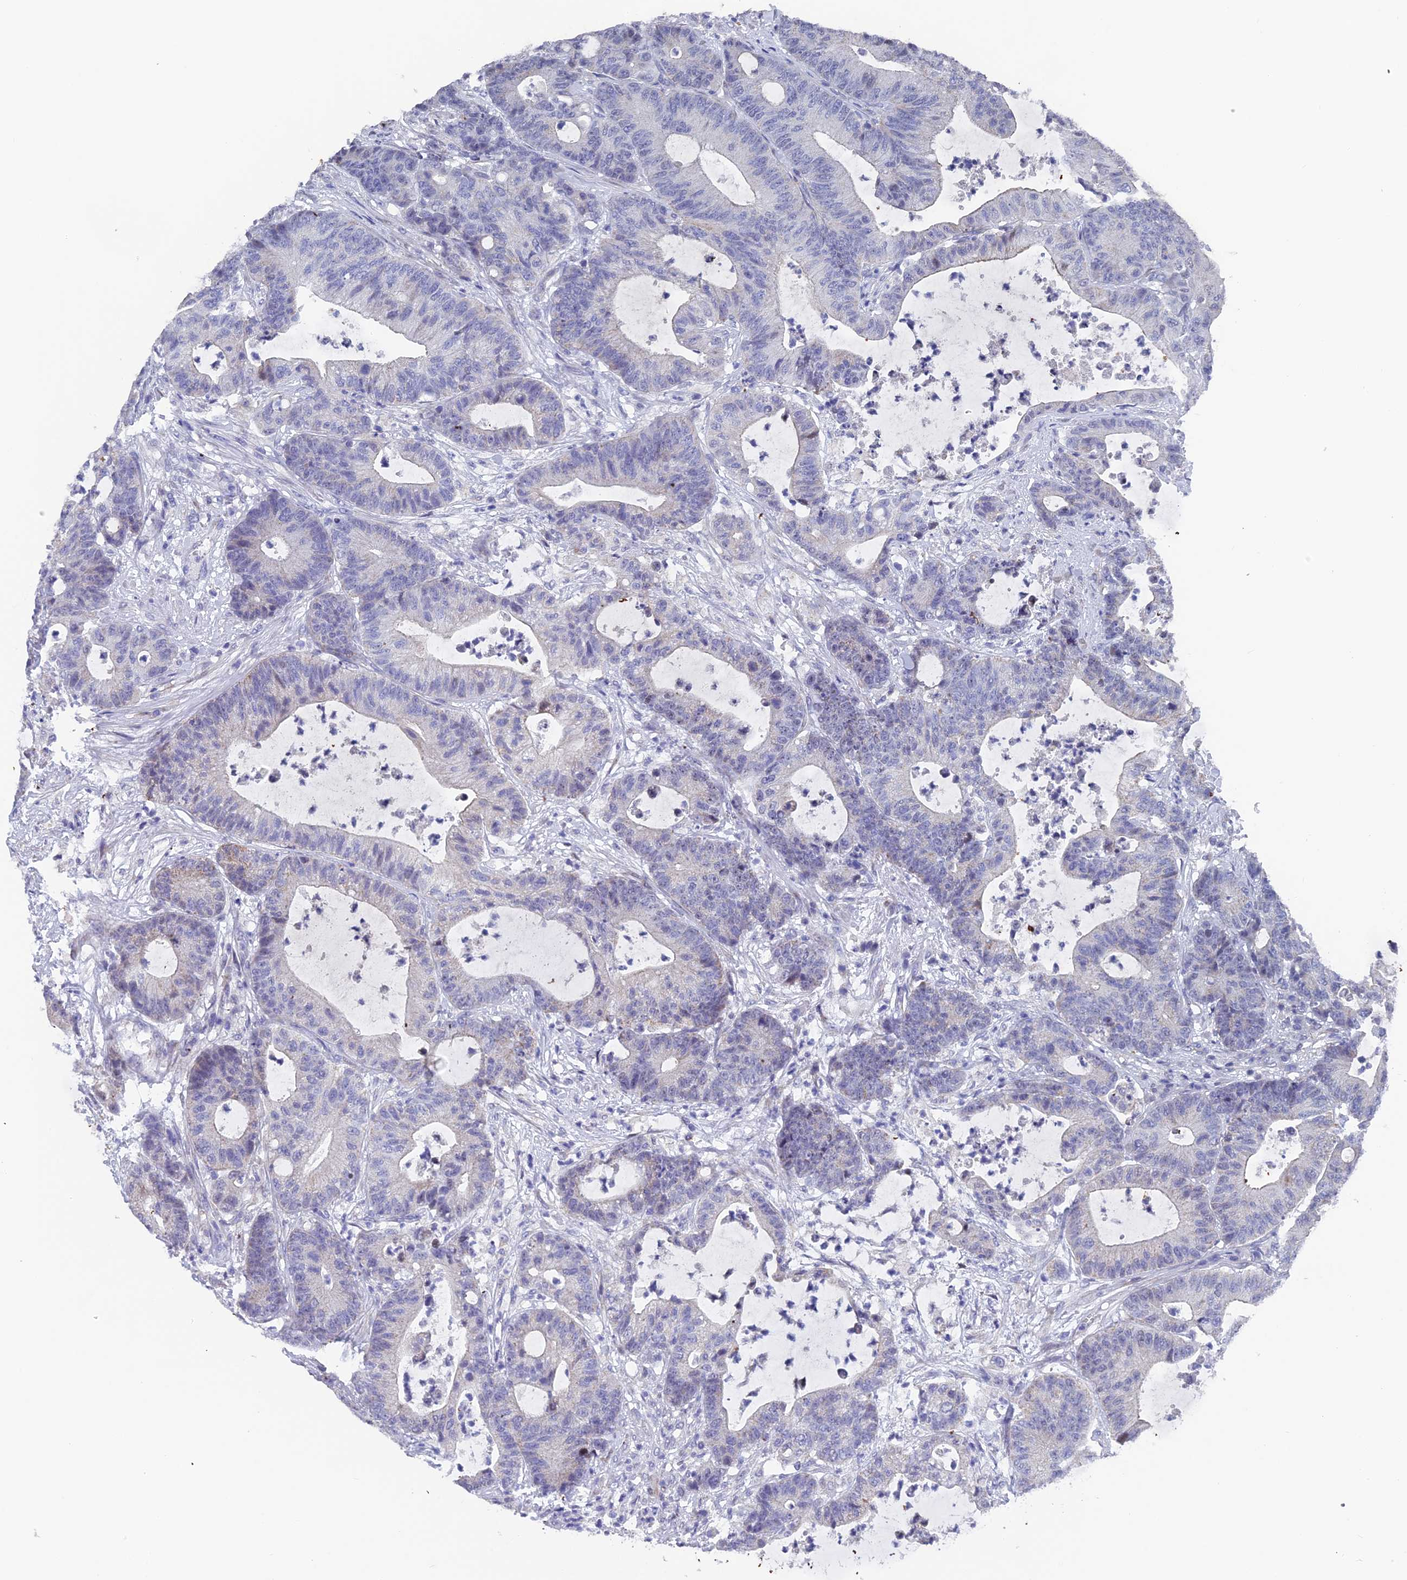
{"staining": {"intensity": "negative", "quantity": "none", "location": "none"}, "tissue": "colorectal cancer", "cell_type": "Tumor cells", "image_type": "cancer", "snomed": [{"axis": "morphology", "description": "Adenocarcinoma, NOS"}, {"axis": "topography", "description": "Colon"}], "caption": "The image demonstrates no staining of tumor cells in adenocarcinoma (colorectal).", "gene": "XKR9", "patient": {"sex": "female", "age": 84}}